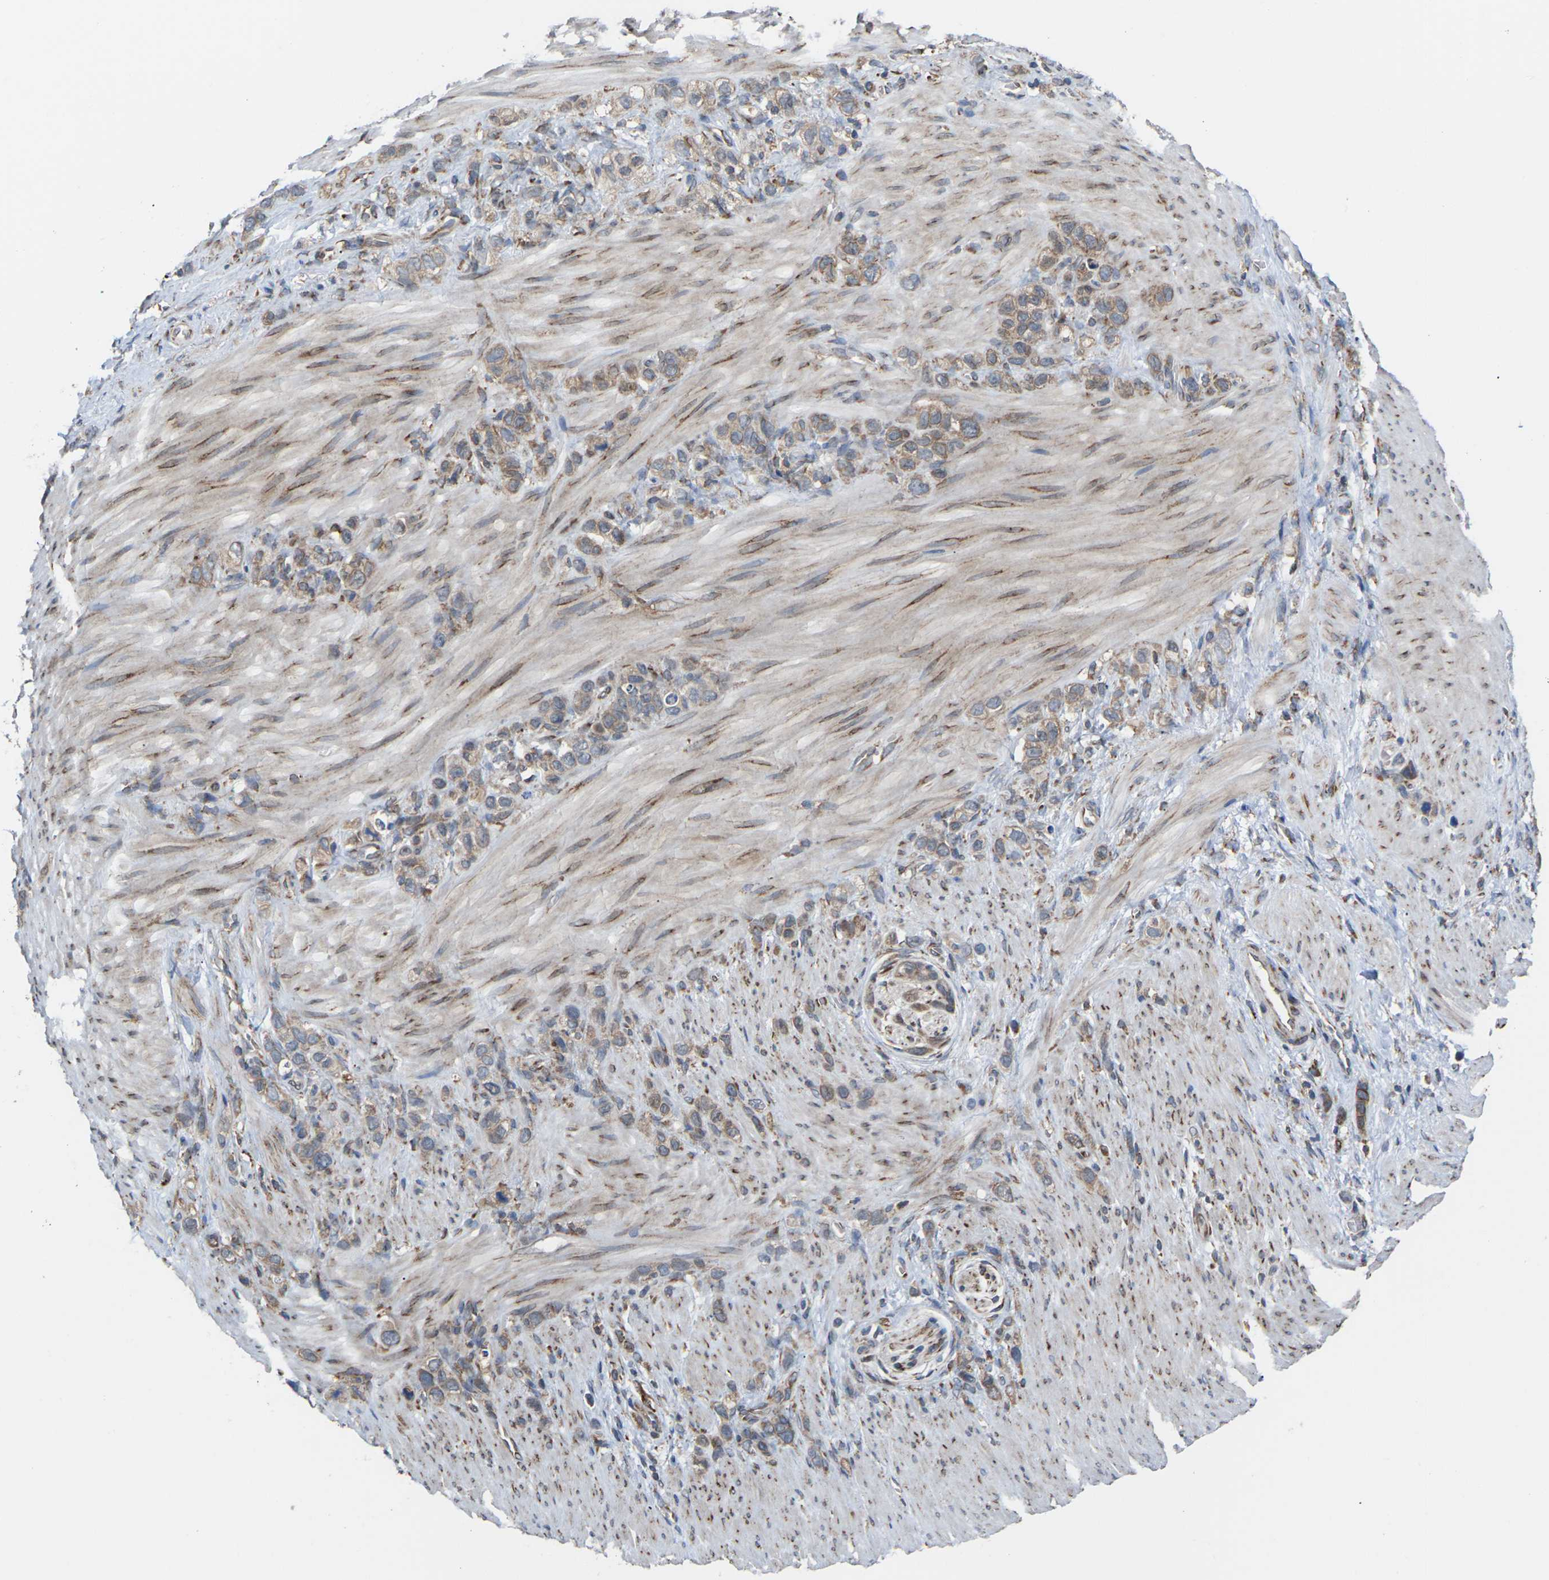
{"staining": {"intensity": "moderate", "quantity": ">75%", "location": "cytoplasmic/membranous"}, "tissue": "stomach cancer", "cell_type": "Tumor cells", "image_type": "cancer", "snomed": [{"axis": "morphology", "description": "Adenocarcinoma, NOS"}, {"axis": "morphology", "description": "Adenocarcinoma, High grade"}, {"axis": "topography", "description": "Stomach, upper"}, {"axis": "topography", "description": "Stomach, lower"}], "caption": "Moderate cytoplasmic/membranous expression is present in about >75% of tumor cells in stomach cancer (adenocarcinoma).", "gene": "PDZK1IP1", "patient": {"sex": "female", "age": 65}}